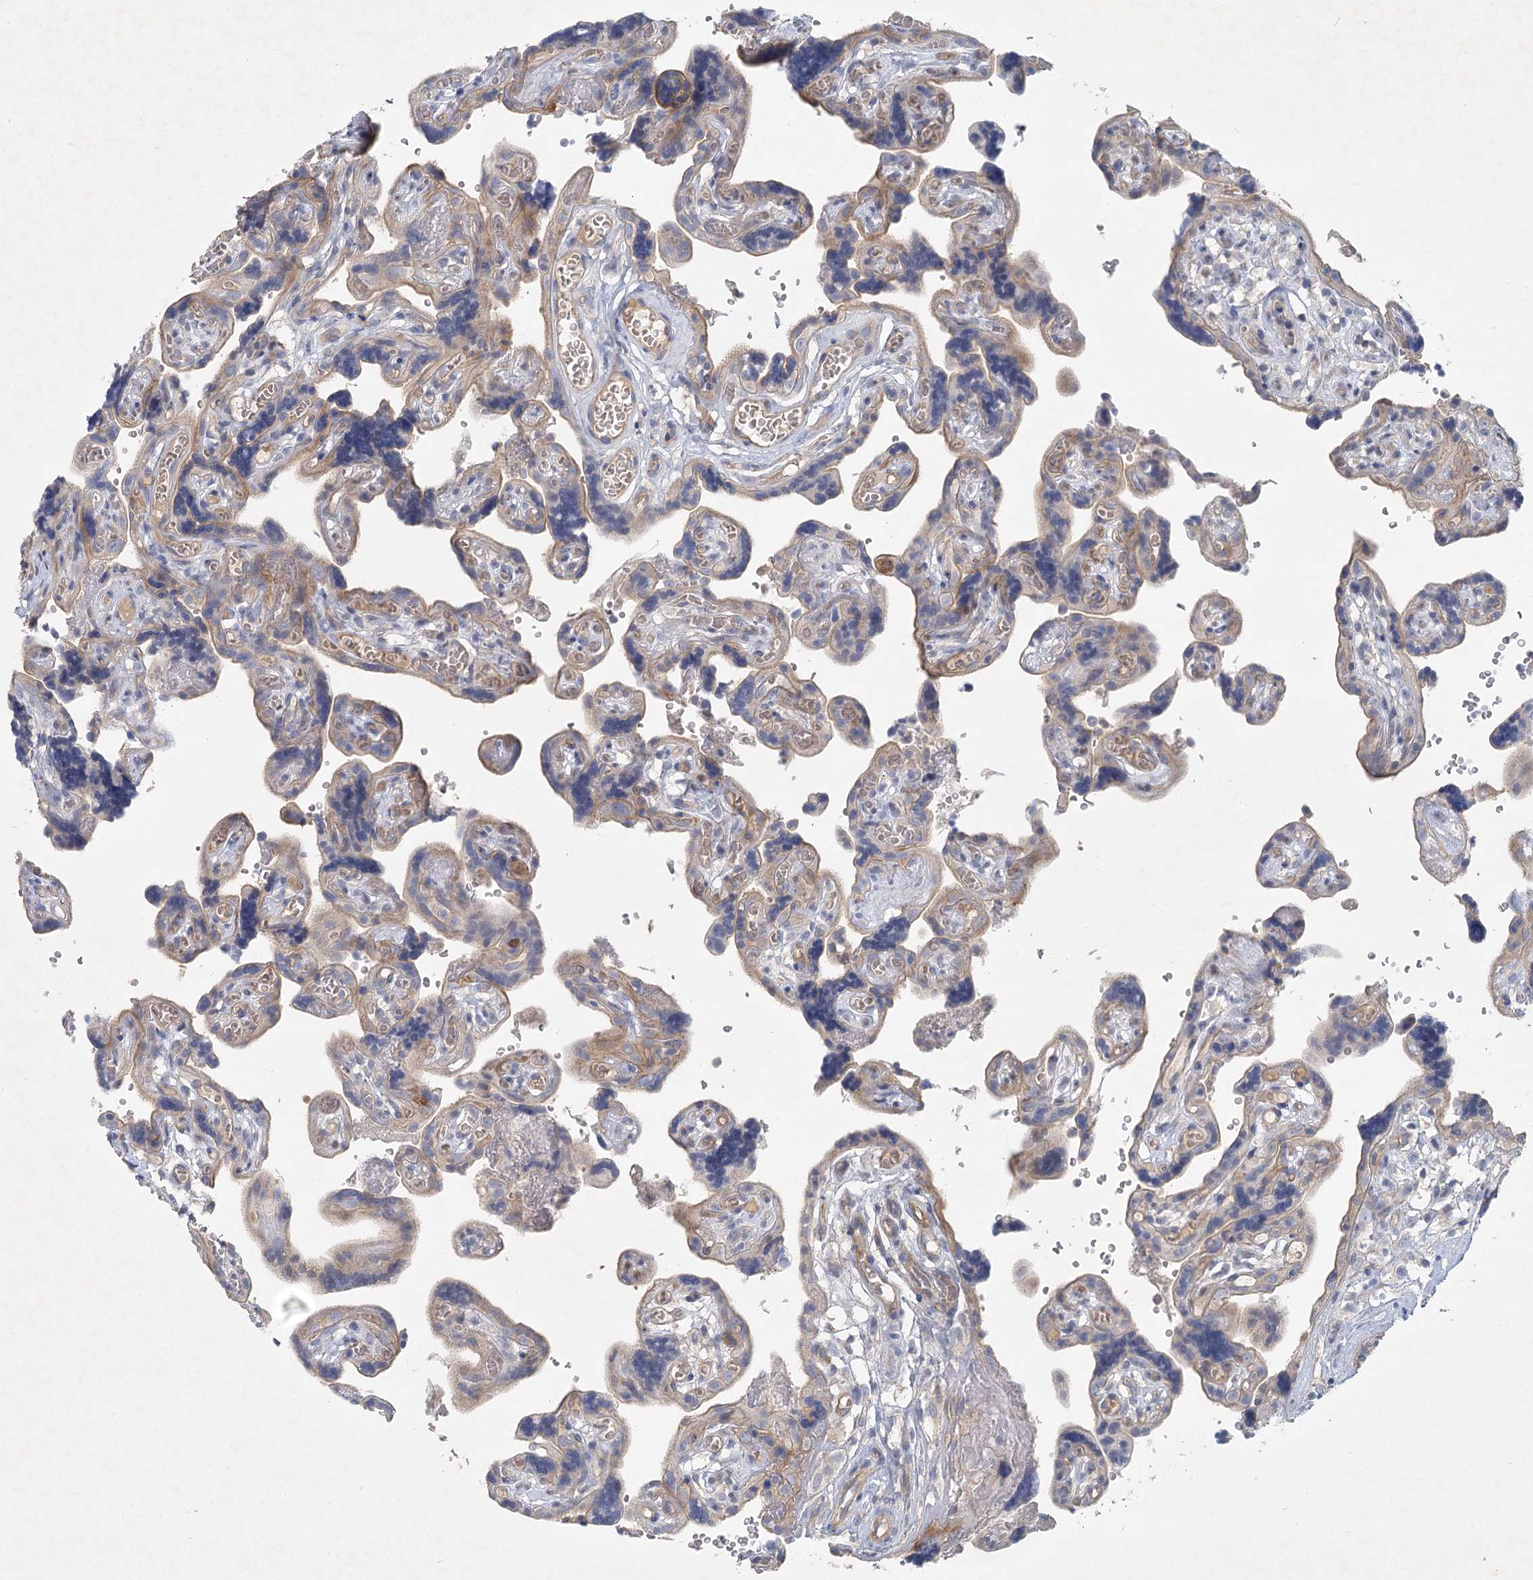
{"staining": {"intensity": "weak", "quantity": "<25%", "location": "cytoplasmic/membranous"}, "tissue": "placenta", "cell_type": "Decidual cells", "image_type": "normal", "snomed": [{"axis": "morphology", "description": "Normal tissue, NOS"}, {"axis": "topography", "description": "Placenta"}], "caption": "The image exhibits no significant positivity in decidual cells of placenta.", "gene": "DNMBP", "patient": {"sex": "female", "age": 30}}